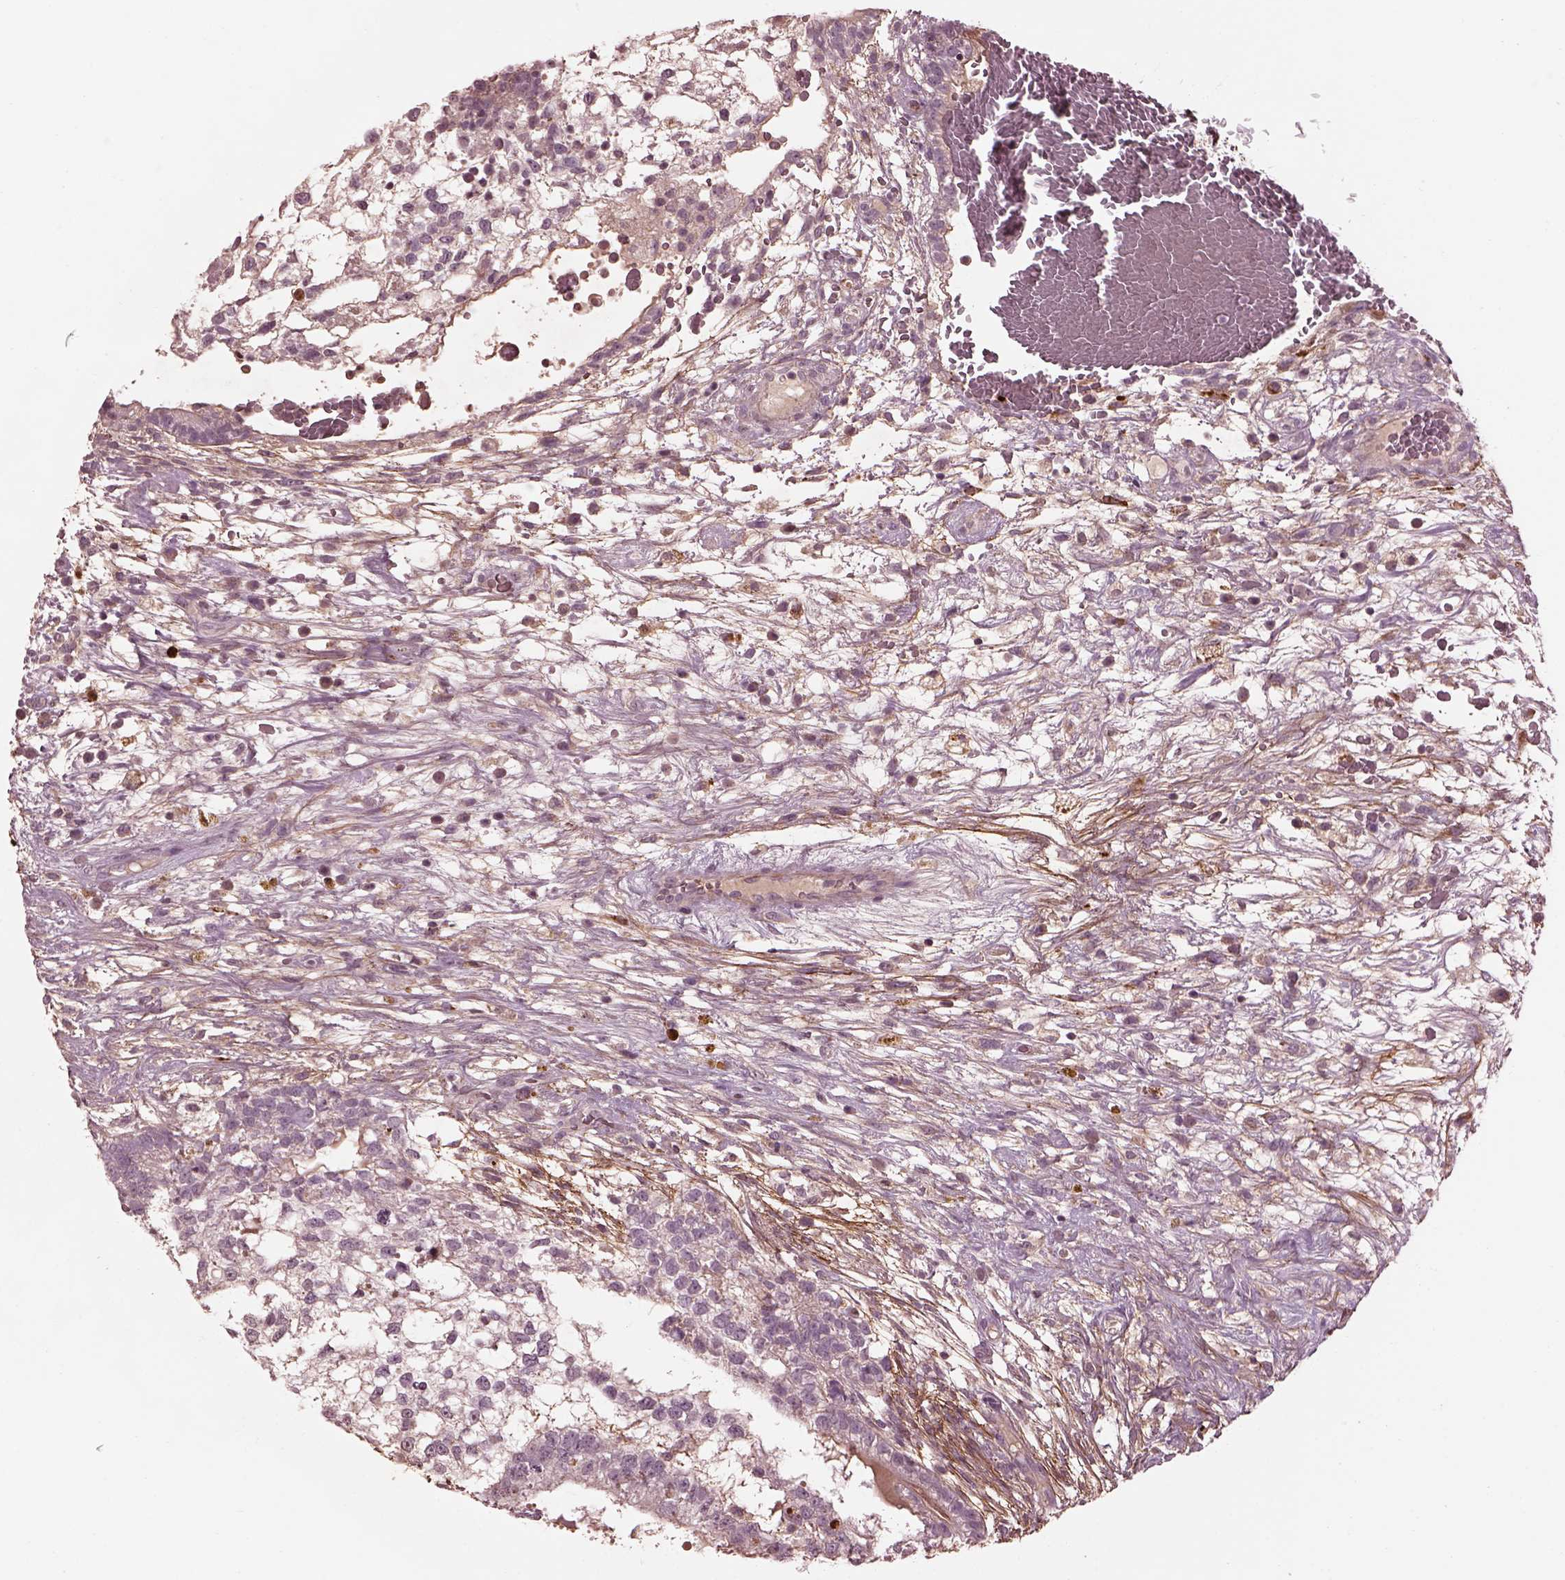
{"staining": {"intensity": "negative", "quantity": "none", "location": "none"}, "tissue": "testis cancer", "cell_type": "Tumor cells", "image_type": "cancer", "snomed": [{"axis": "morphology", "description": "Normal tissue, NOS"}, {"axis": "morphology", "description": "Carcinoma, Embryonal, NOS"}, {"axis": "topography", "description": "Testis"}], "caption": "The micrograph displays no staining of tumor cells in testis cancer (embryonal carcinoma). Nuclei are stained in blue.", "gene": "EFEMP1", "patient": {"sex": "male", "age": 32}}